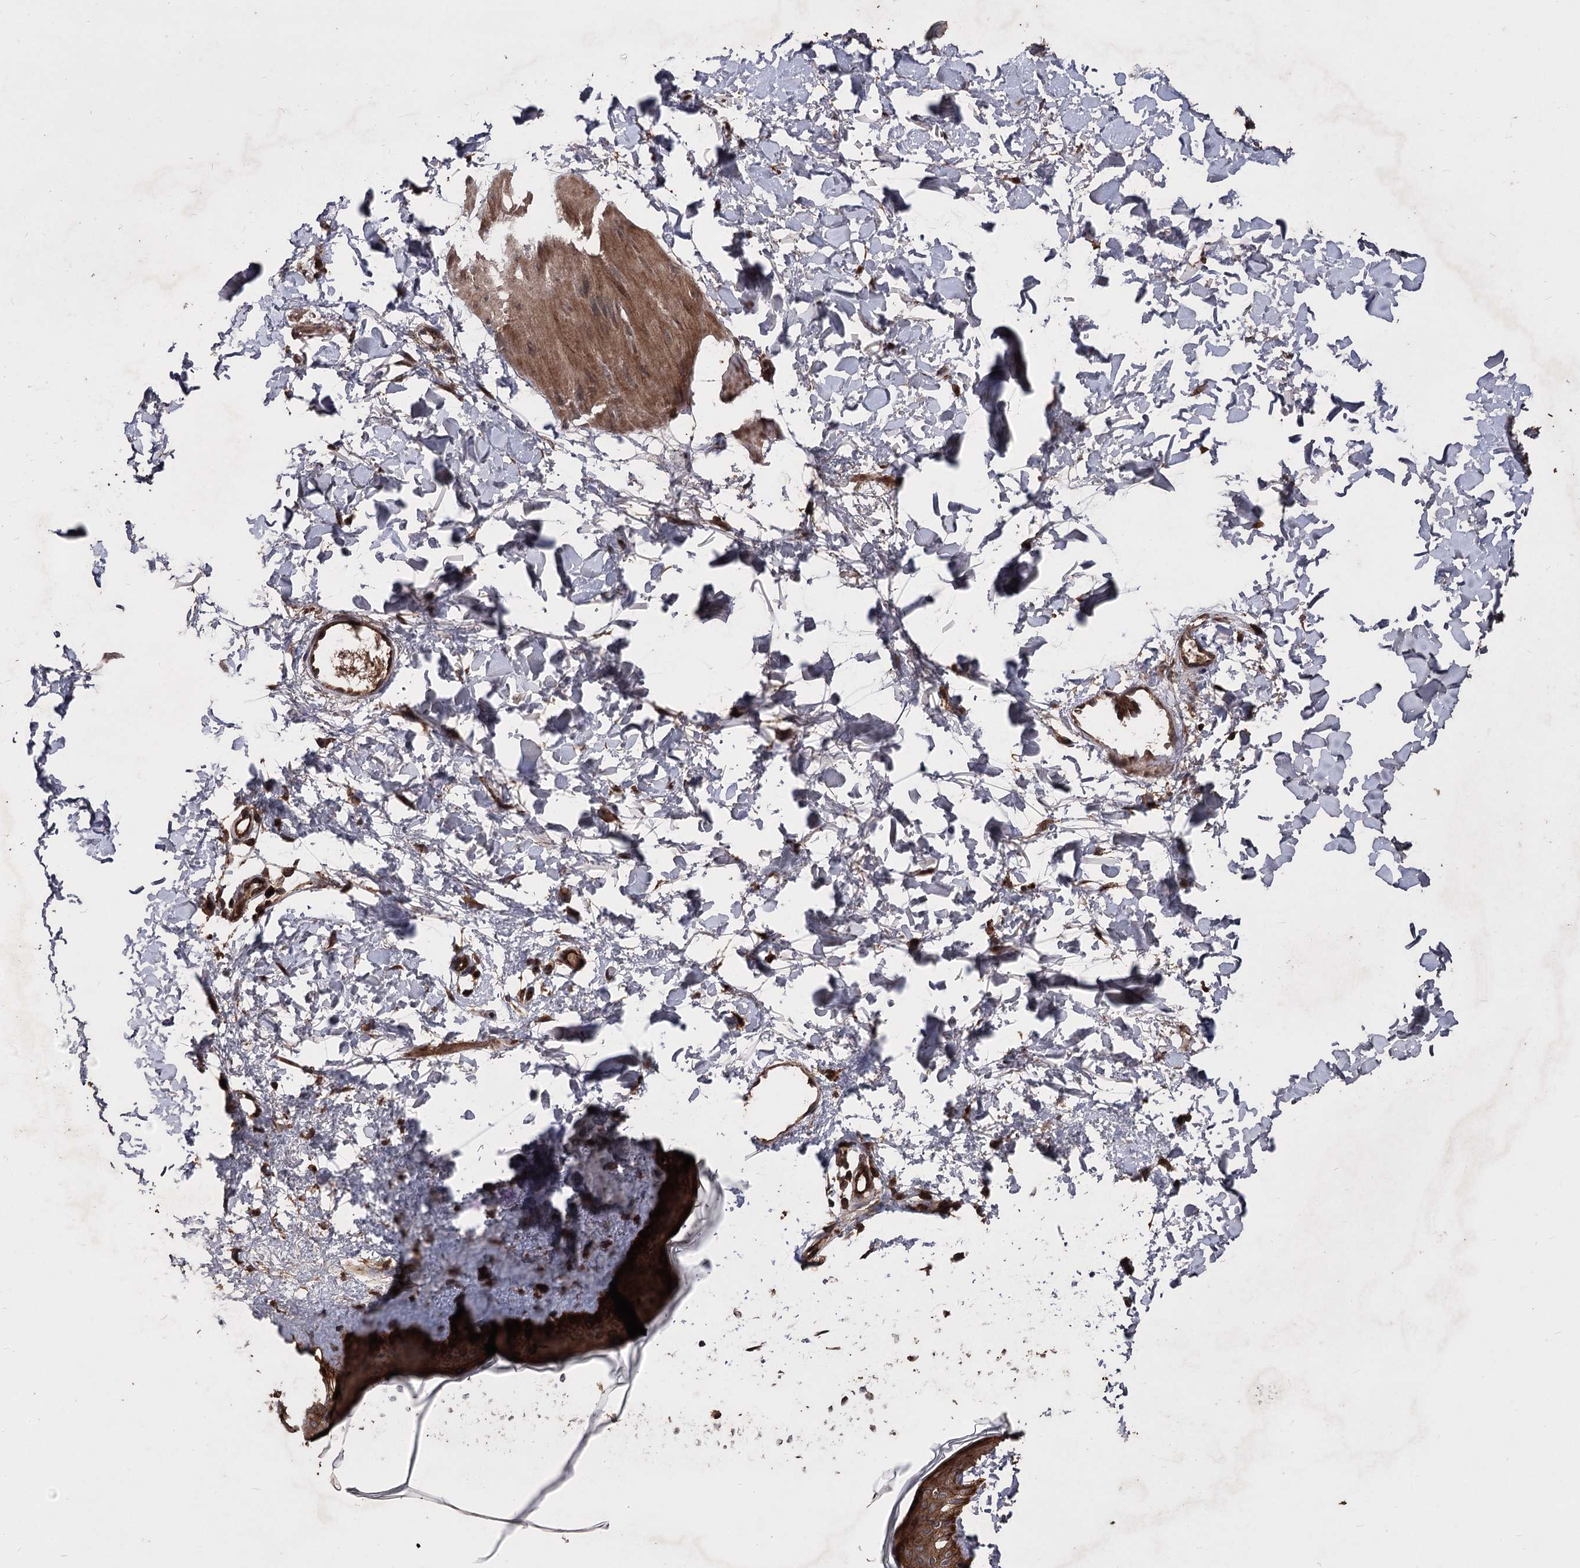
{"staining": {"intensity": "moderate", "quantity": ">75%", "location": "cytoplasmic/membranous"}, "tissue": "skin", "cell_type": "Fibroblasts", "image_type": "normal", "snomed": [{"axis": "morphology", "description": "Normal tissue, NOS"}, {"axis": "topography", "description": "Skin"}], "caption": "Immunohistochemical staining of unremarkable human skin displays medium levels of moderate cytoplasmic/membranous expression in about >75% of fibroblasts. Immunohistochemistry stains the protein of interest in brown and the nuclei are stained blue.", "gene": "RASSF3", "patient": {"sex": "female", "age": 58}}